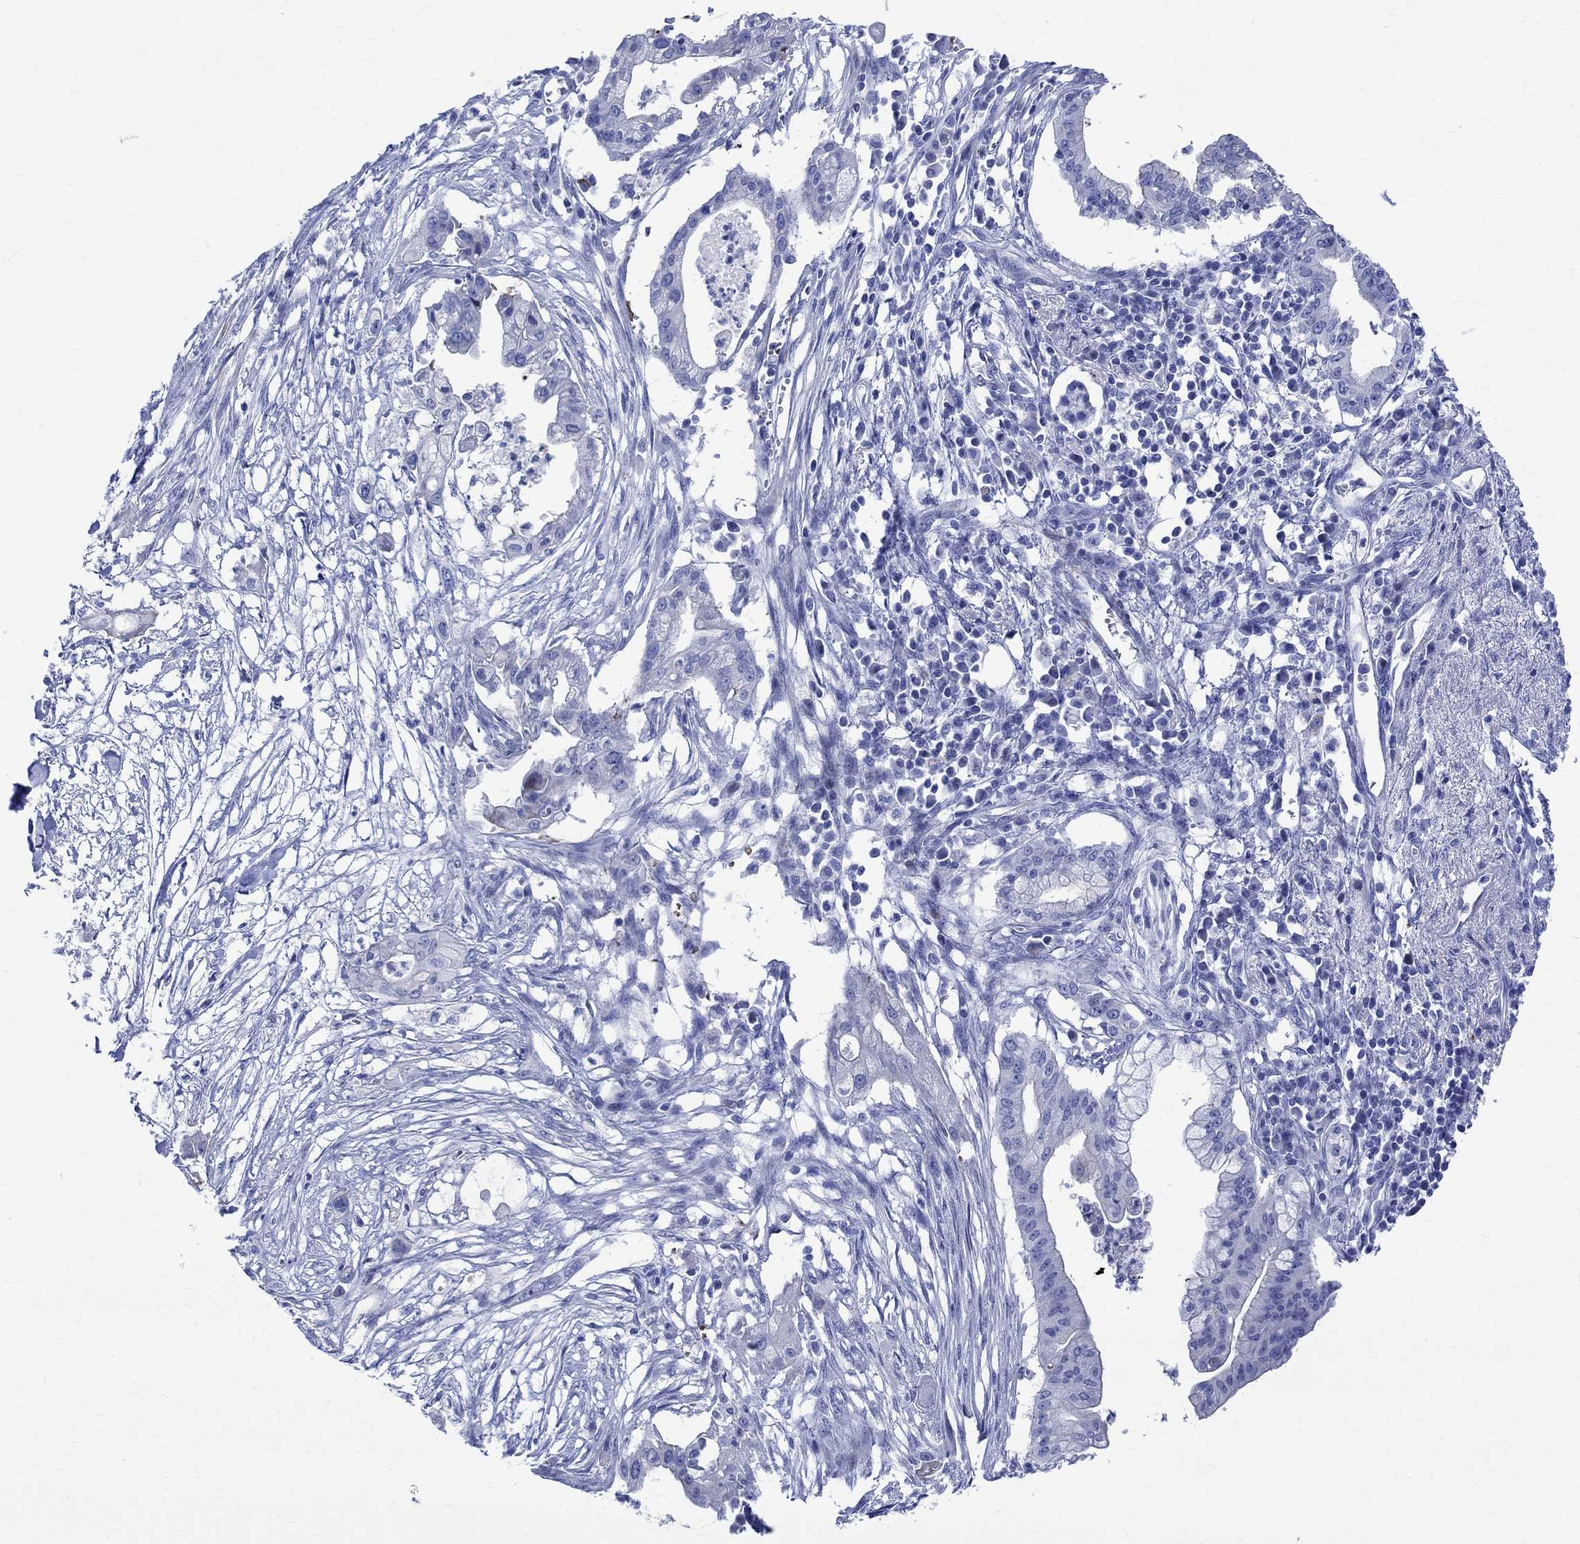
{"staining": {"intensity": "negative", "quantity": "none", "location": "none"}, "tissue": "pancreatic cancer", "cell_type": "Tumor cells", "image_type": "cancer", "snomed": [{"axis": "morphology", "description": "Normal tissue, NOS"}, {"axis": "morphology", "description": "Adenocarcinoma, NOS"}, {"axis": "topography", "description": "Pancreas"}], "caption": "Human adenocarcinoma (pancreatic) stained for a protein using immunohistochemistry reveals no expression in tumor cells.", "gene": "PARVB", "patient": {"sex": "female", "age": 58}}